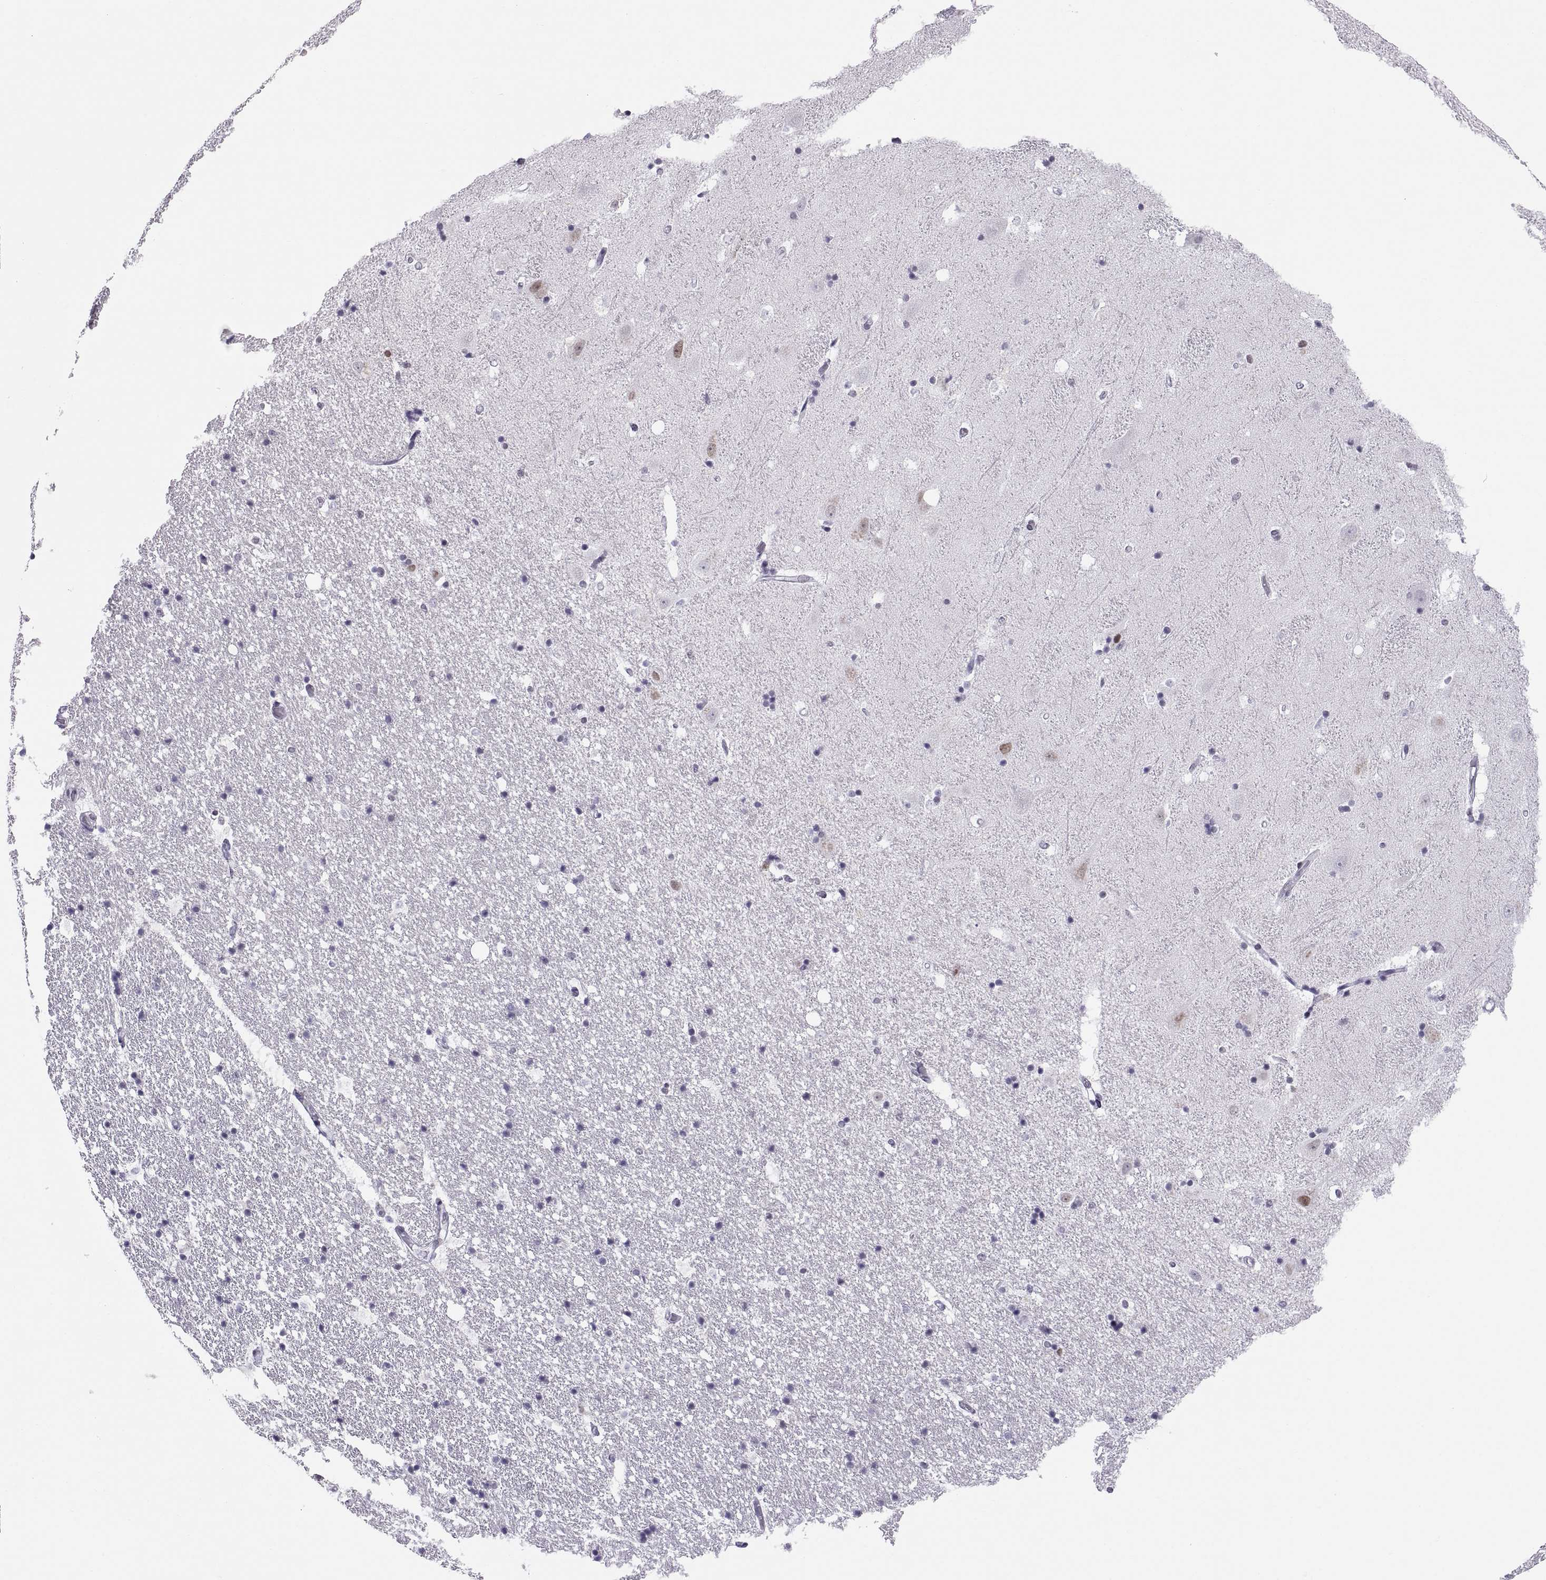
{"staining": {"intensity": "negative", "quantity": "none", "location": "none"}, "tissue": "hippocampus", "cell_type": "Glial cells", "image_type": "normal", "snomed": [{"axis": "morphology", "description": "Normal tissue, NOS"}, {"axis": "topography", "description": "Hippocampus"}], "caption": "Hippocampus stained for a protein using immunohistochemistry (IHC) displays no staining glial cells.", "gene": "CARTPT", "patient": {"sex": "male", "age": 49}}